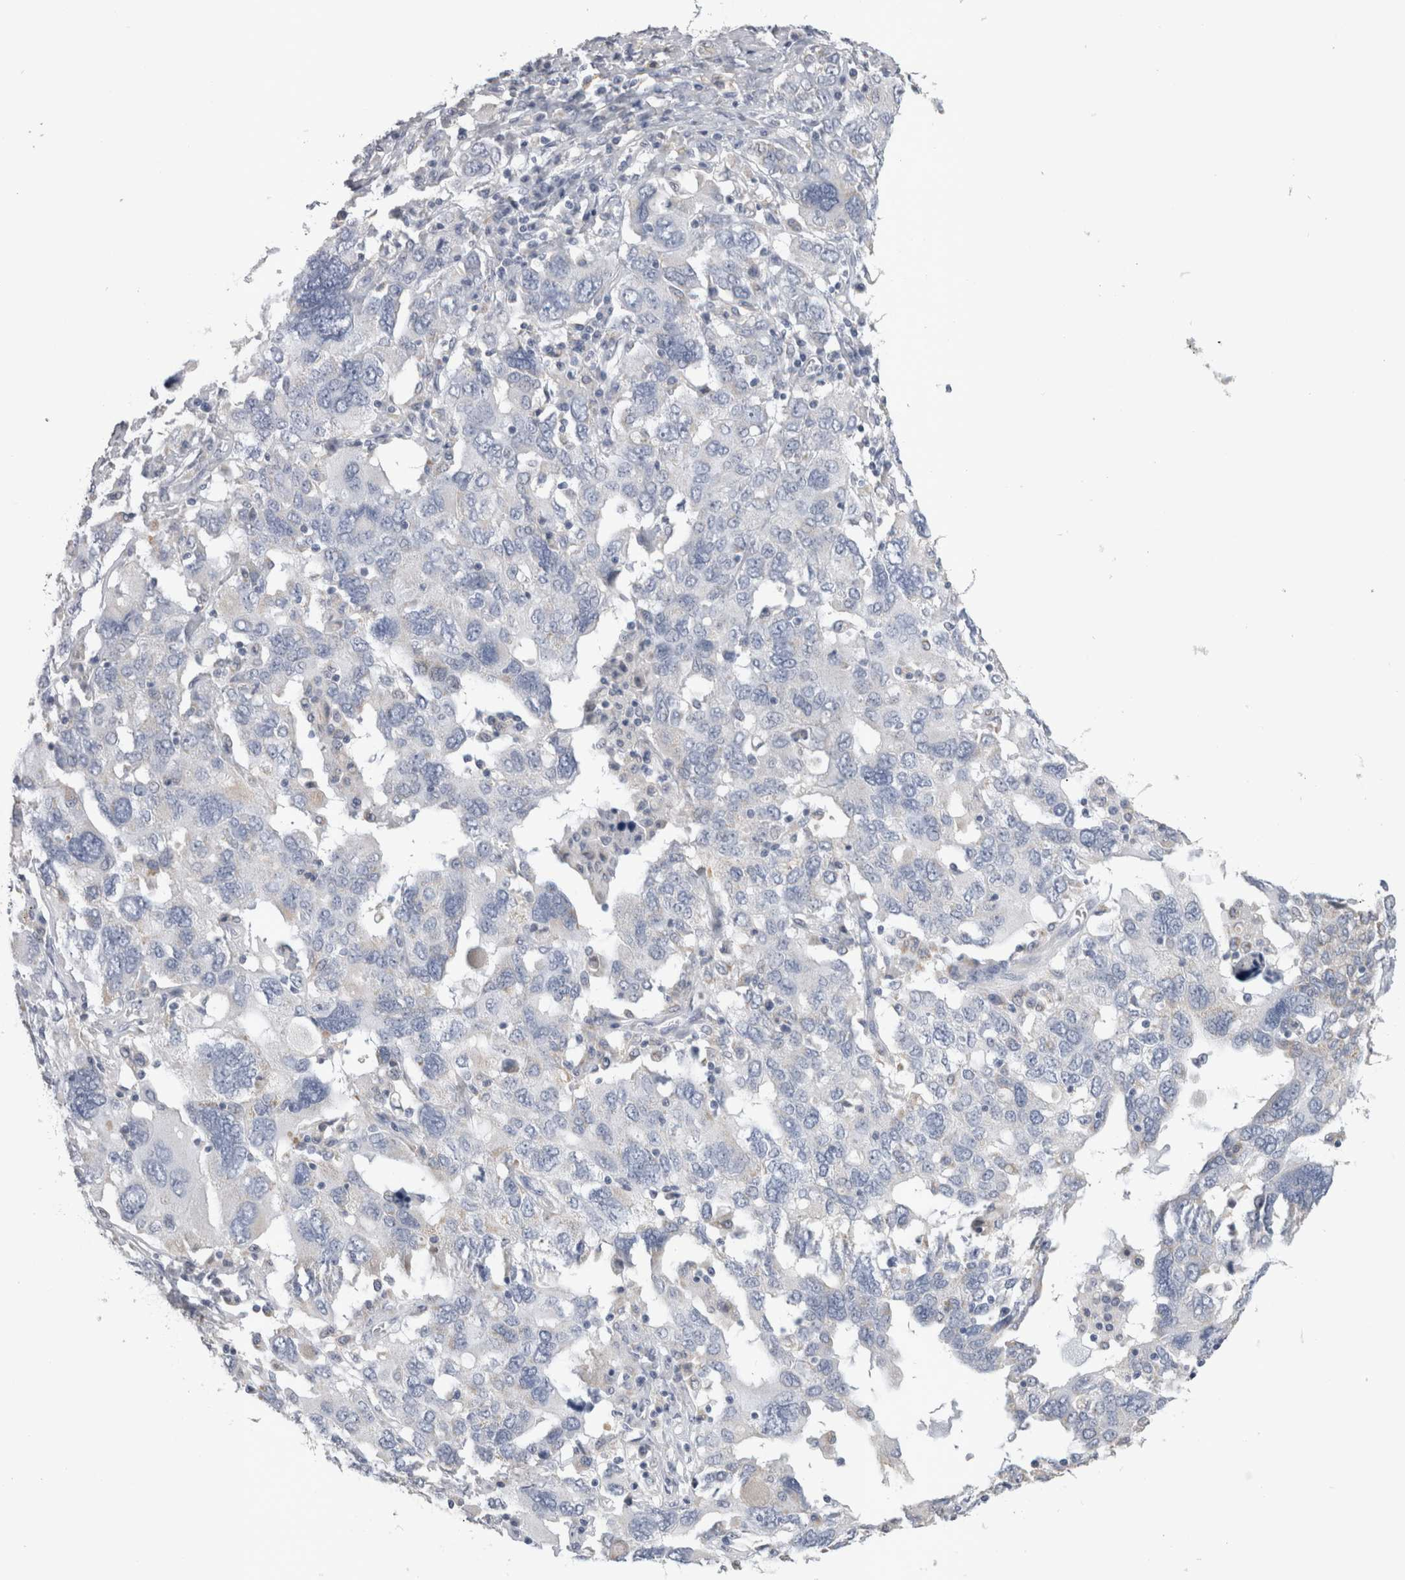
{"staining": {"intensity": "negative", "quantity": "none", "location": "none"}, "tissue": "ovarian cancer", "cell_type": "Tumor cells", "image_type": "cancer", "snomed": [{"axis": "morphology", "description": "Carcinoma, endometroid"}, {"axis": "topography", "description": "Ovary"}], "caption": "There is no significant staining in tumor cells of endometroid carcinoma (ovarian).", "gene": "DHRS4", "patient": {"sex": "female", "age": 62}}